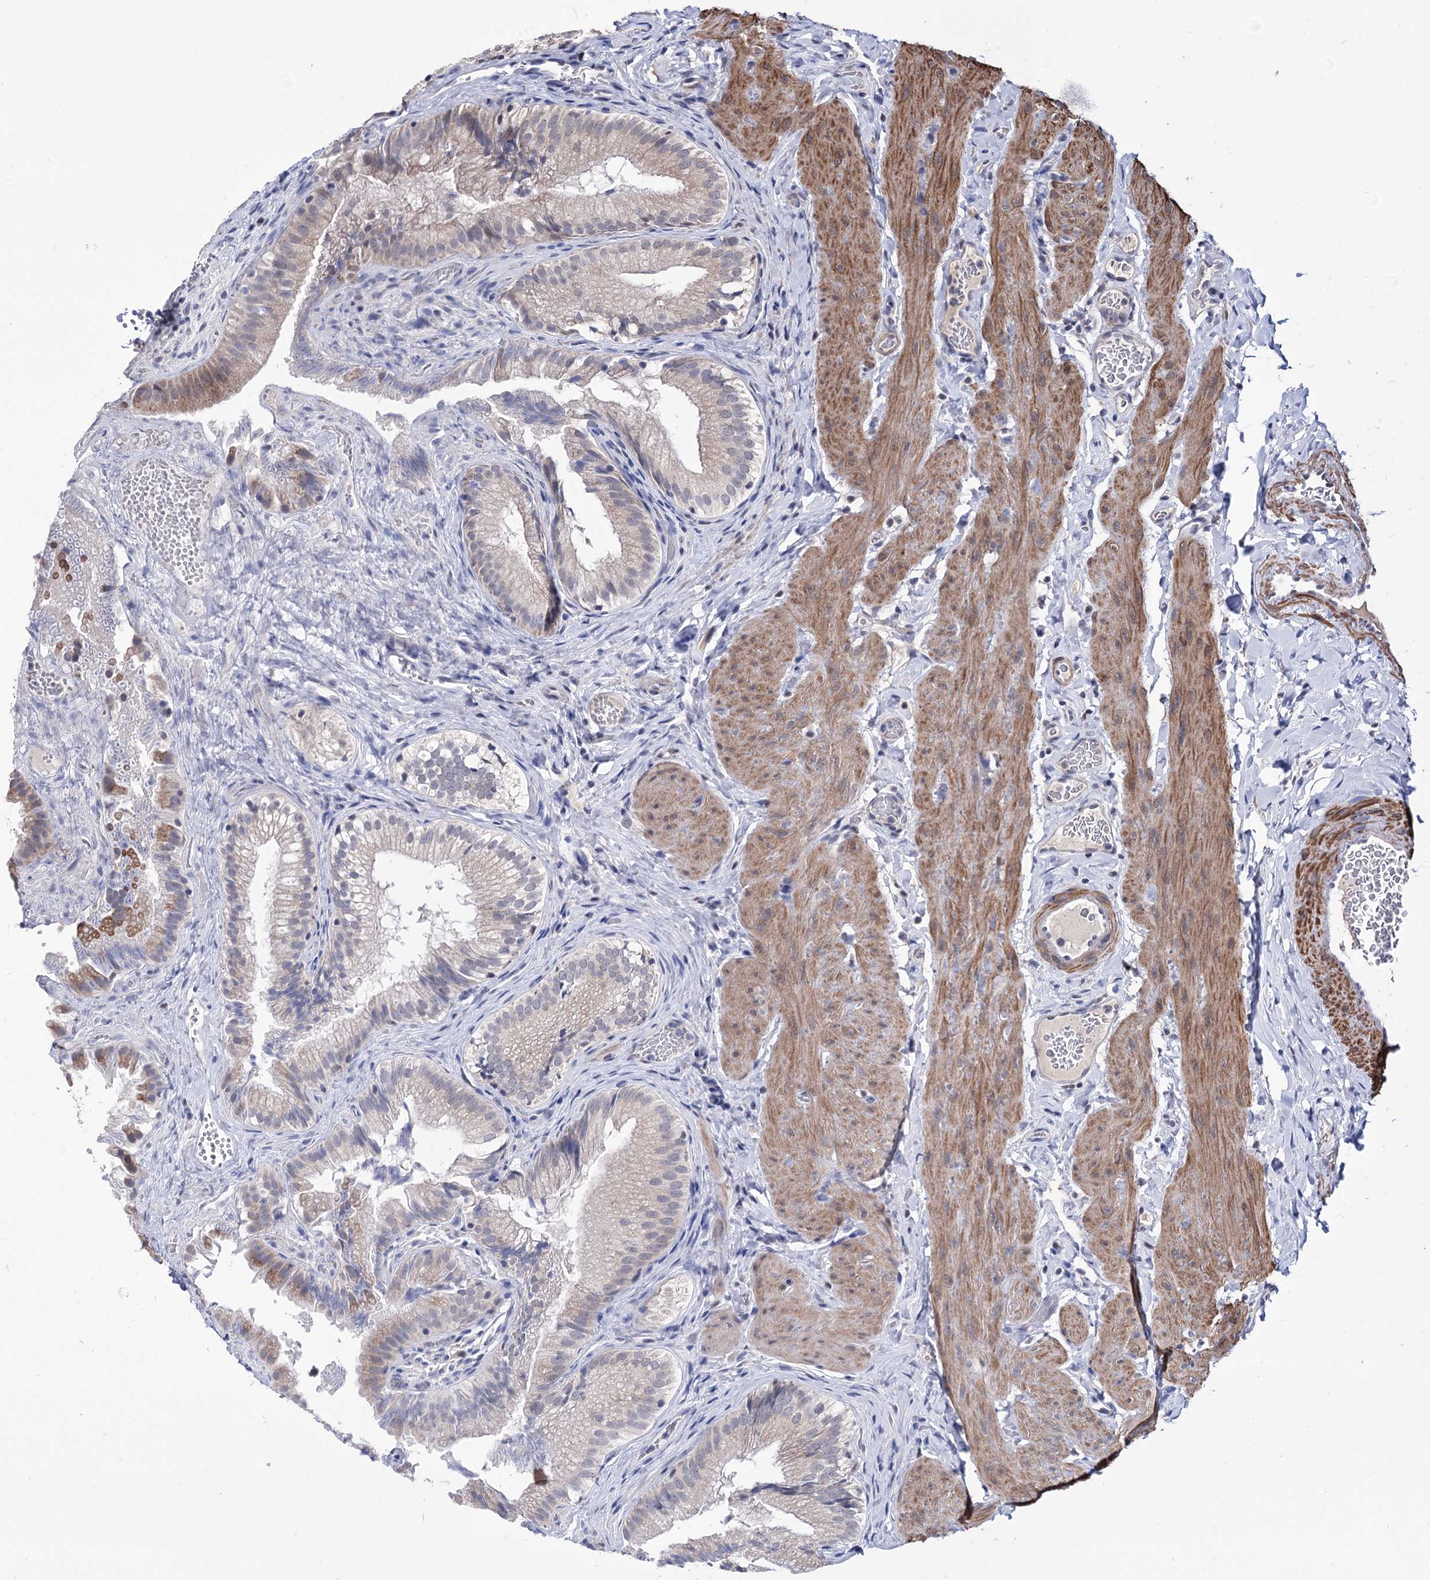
{"staining": {"intensity": "moderate", "quantity": "25%-75%", "location": "cytoplasmic/membranous"}, "tissue": "gallbladder", "cell_type": "Glandular cells", "image_type": "normal", "snomed": [{"axis": "morphology", "description": "Normal tissue, NOS"}, {"axis": "topography", "description": "Gallbladder"}], "caption": "IHC (DAB) staining of benign gallbladder reveals moderate cytoplasmic/membranous protein expression in approximately 25%-75% of glandular cells. (IHC, brightfield microscopy, high magnification).", "gene": "PPRC1", "patient": {"sex": "female", "age": 30}}